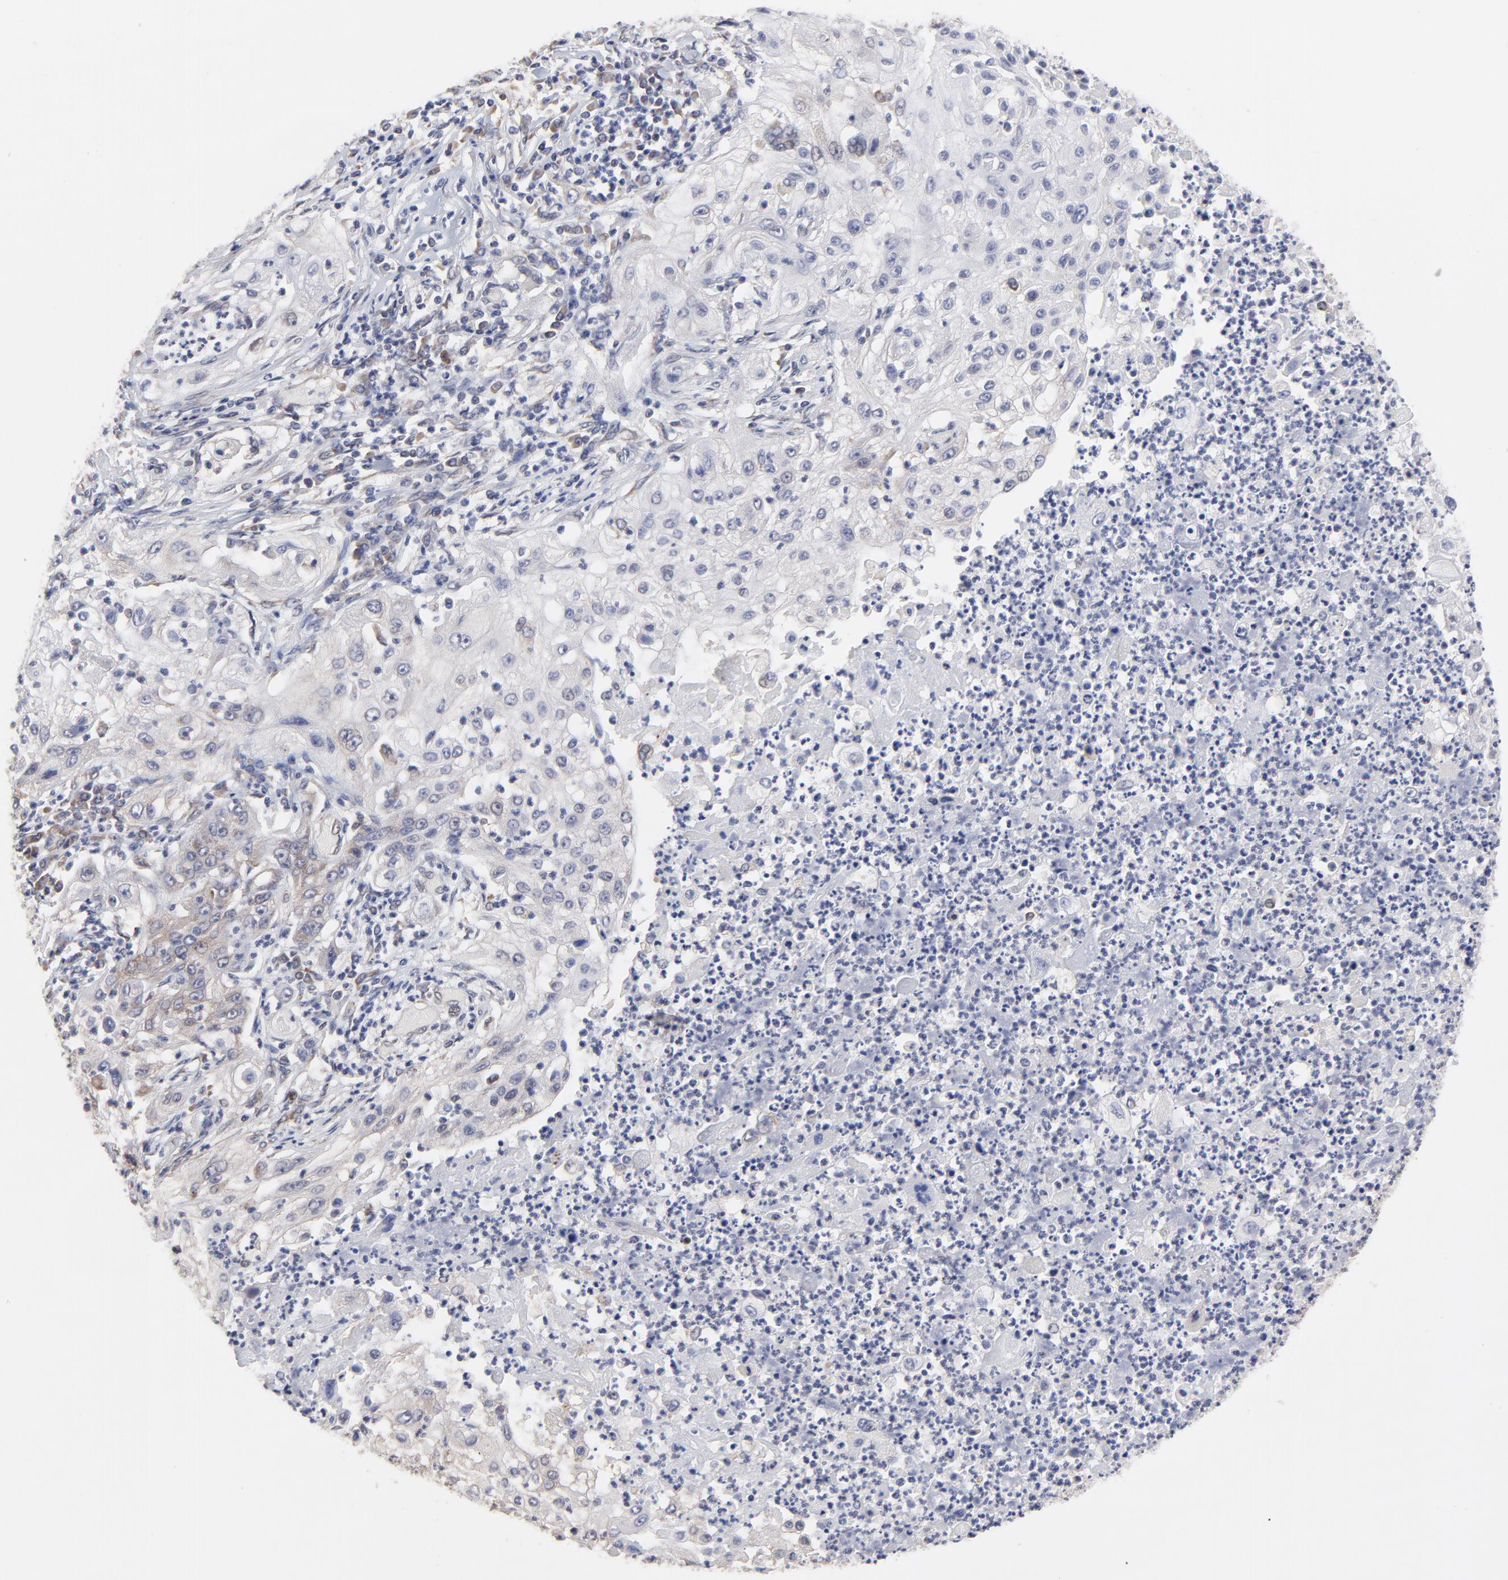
{"staining": {"intensity": "weak", "quantity": "25%-75%", "location": "cytoplasmic/membranous"}, "tissue": "lung cancer", "cell_type": "Tumor cells", "image_type": "cancer", "snomed": [{"axis": "morphology", "description": "Inflammation, NOS"}, {"axis": "morphology", "description": "Squamous cell carcinoma, NOS"}, {"axis": "topography", "description": "Lymph node"}, {"axis": "topography", "description": "Soft tissue"}, {"axis": "topography", "description": "Lung"}], "caption": "Immunohistochemical staining of human squamous cell carcinoma (lung) exhibits low levels of weak cytoplasmic/membranous protein positivity in approximately 25%-75% of tumor cells.", "gene": "CCT2", "patient": {"sex": "male", "age": 66}}